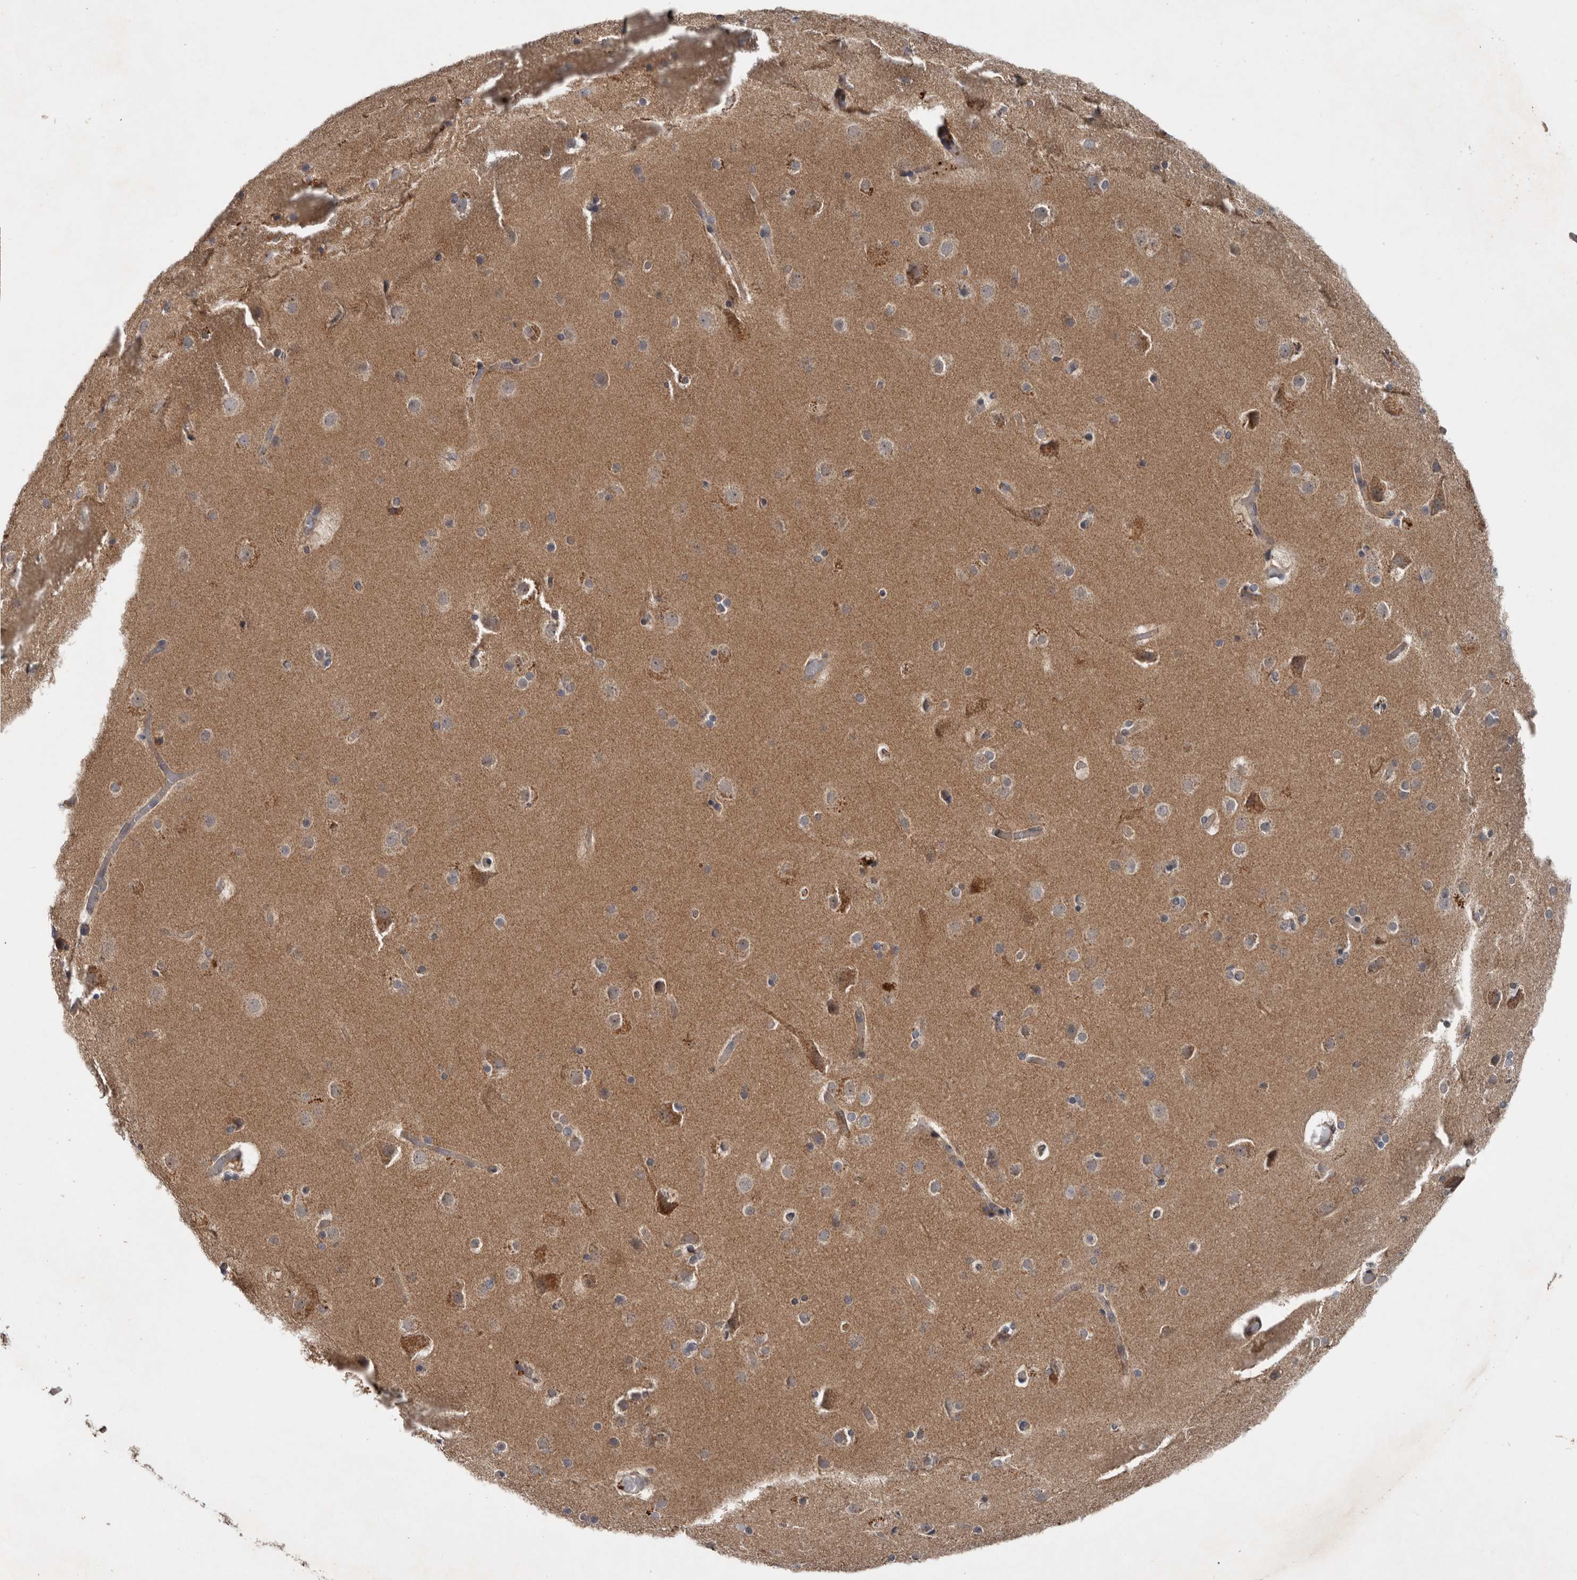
{"staining": {"intensity": "negative", "quantity": "none", "location": "none"}, "tissue": "cerebral cortex", "cell_type": "Endothelial cells", "image_type": "normal", "snomed": [{"axis": "morphology", "description": "Normal tissue, NOS"}, {"axis": "topography", "description": "Cerebral cortex"}], "caption": "Protein analysis of benign cerebral cortex demonstrates no significant staining in endothelial cells.", "gene": "DNAJB4", "patient": {"sex": "male", "age": 57}}